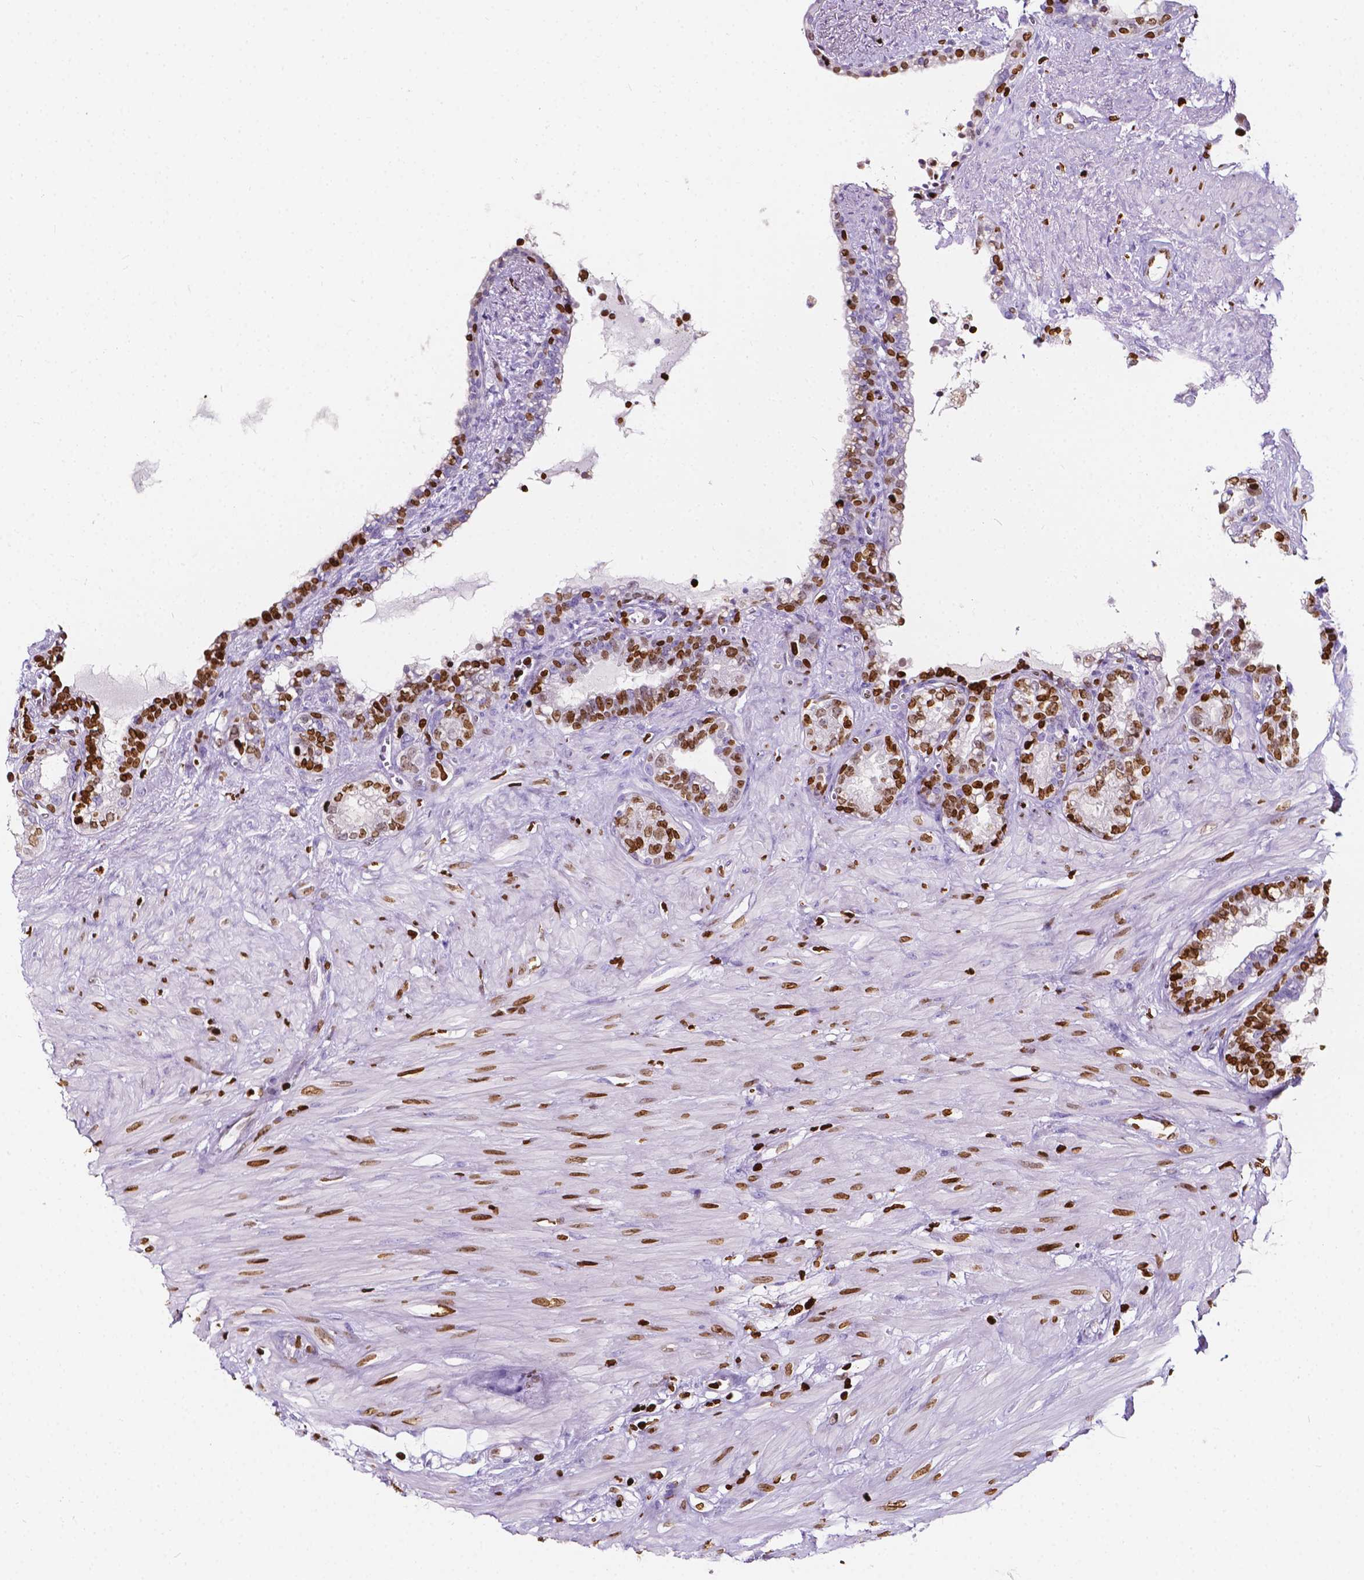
{"staining": {"intensity": "strong", "quantity": "25%-75%", "location": "nuclear"}, "tissue": "seminal vesicle", "cell_type": "Glandular cells", "image_type": "normal", "snomed": [{"axis": "morphology", "description": "Normal tissue, NOS"}, {"axis": "morphology", "description": "Urothelial carcinoma, NOS"}, {"axis": "topography", "description": "Urinary bladder"}, {"axis": "topography", "description": "Seminal veicle"}], "caption": "Seminal vesicle stained for a protein (brown) demonstrates strong nuclear positive staining in about 25%-75% of glandular cells.", "gene": "CBY3", "patient": {"sex": "male", "age": 76}}